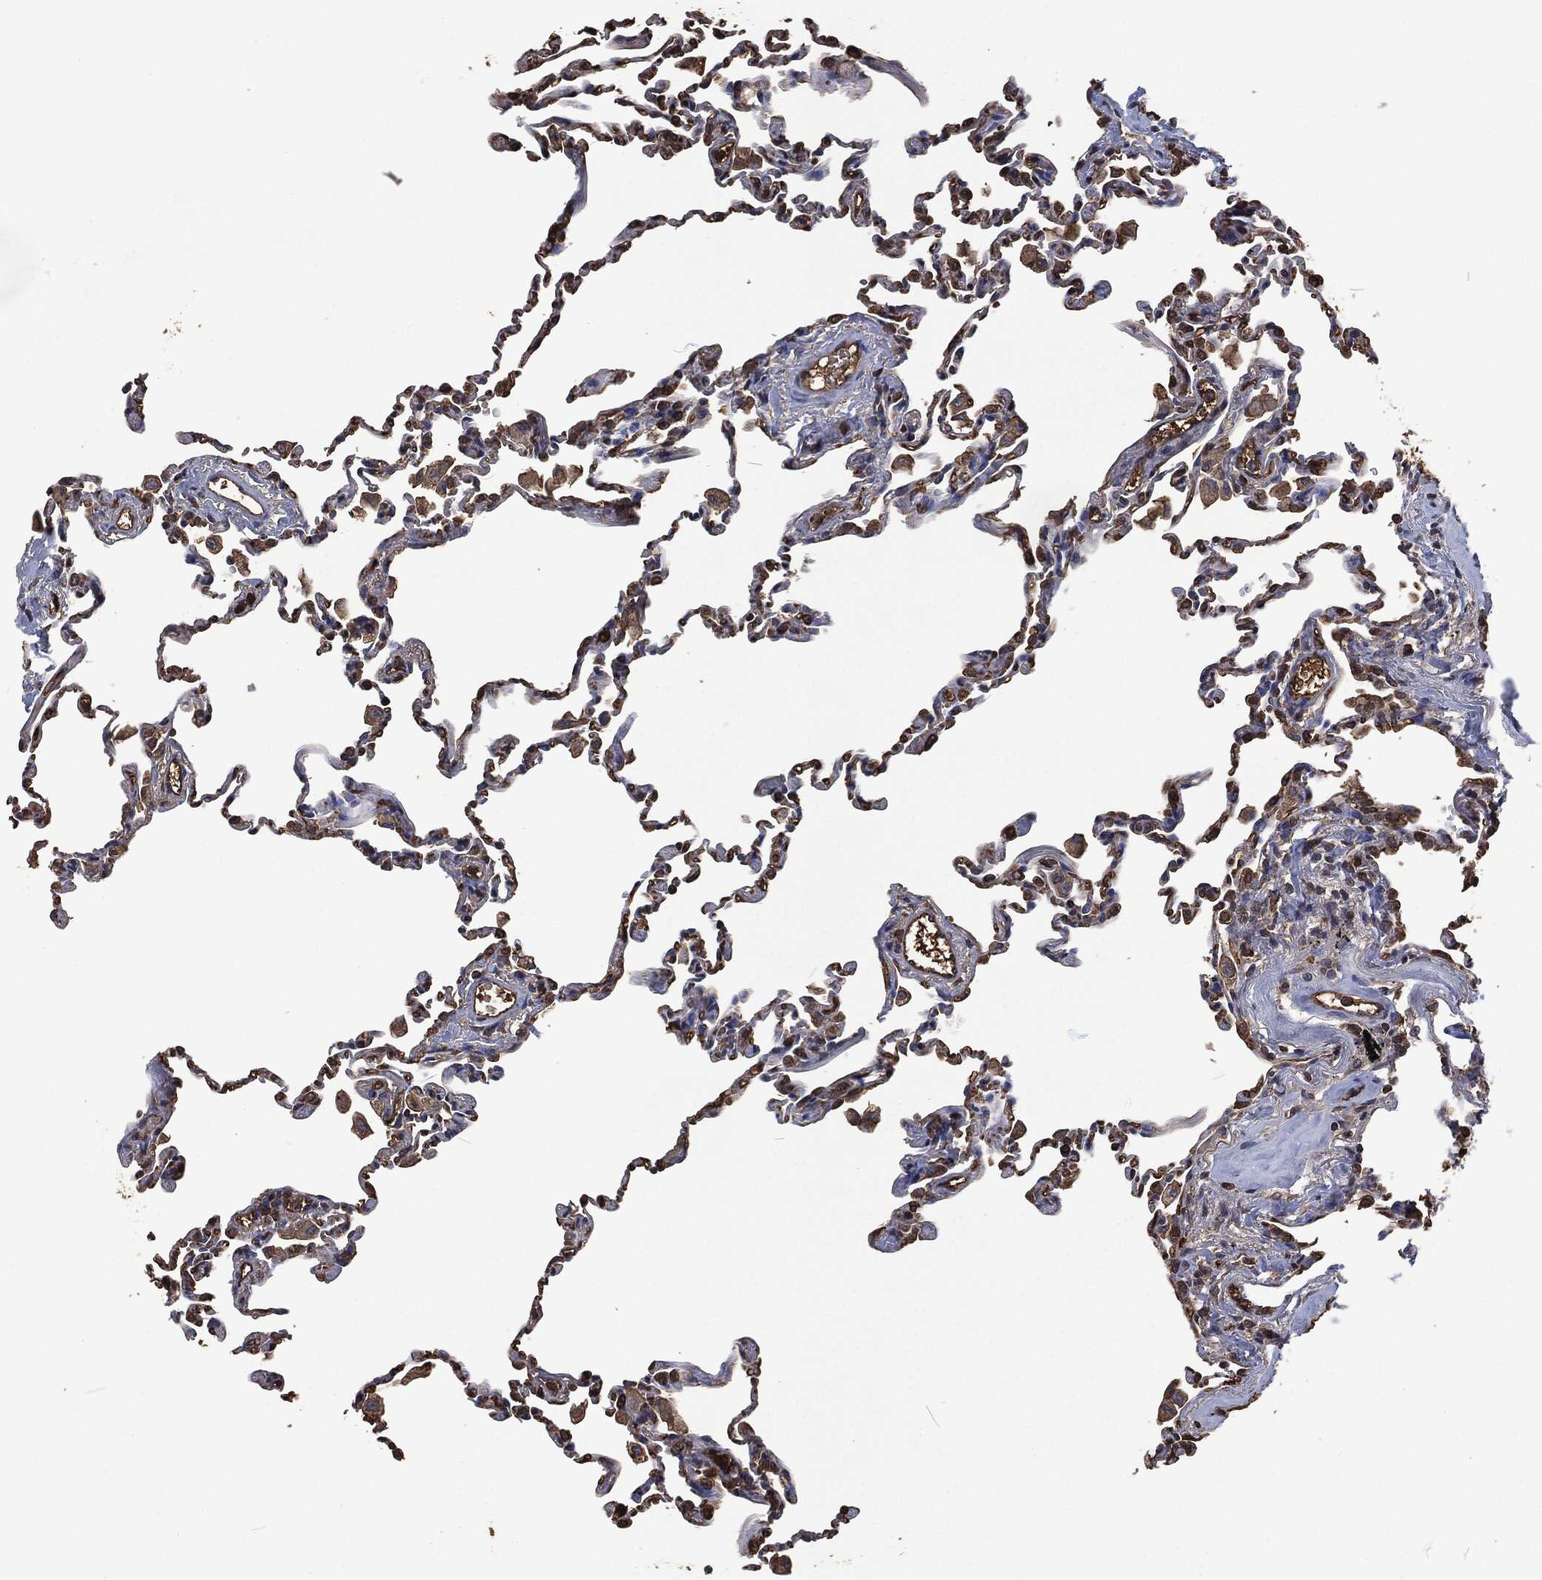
{"staining": {"intensity": "moderate", "quantity": ">75%", "location": "cytoplasmic/membranous"}, "tissue": "lung", "cell_type": "Alveolar cells", "image_type": "normal", "snomed": [{"axis": "morphology", "description": "Normal tissue, NOS"}, {"axis": "topography", "description": "Lung"}], "caption": "An image of lung stained for a protein demonstrates moderate cytoplasmic/membranous brown staining in alveolar cells.", "gene": "PRDX4", "patient": {"sex": "female", "age": 57}}